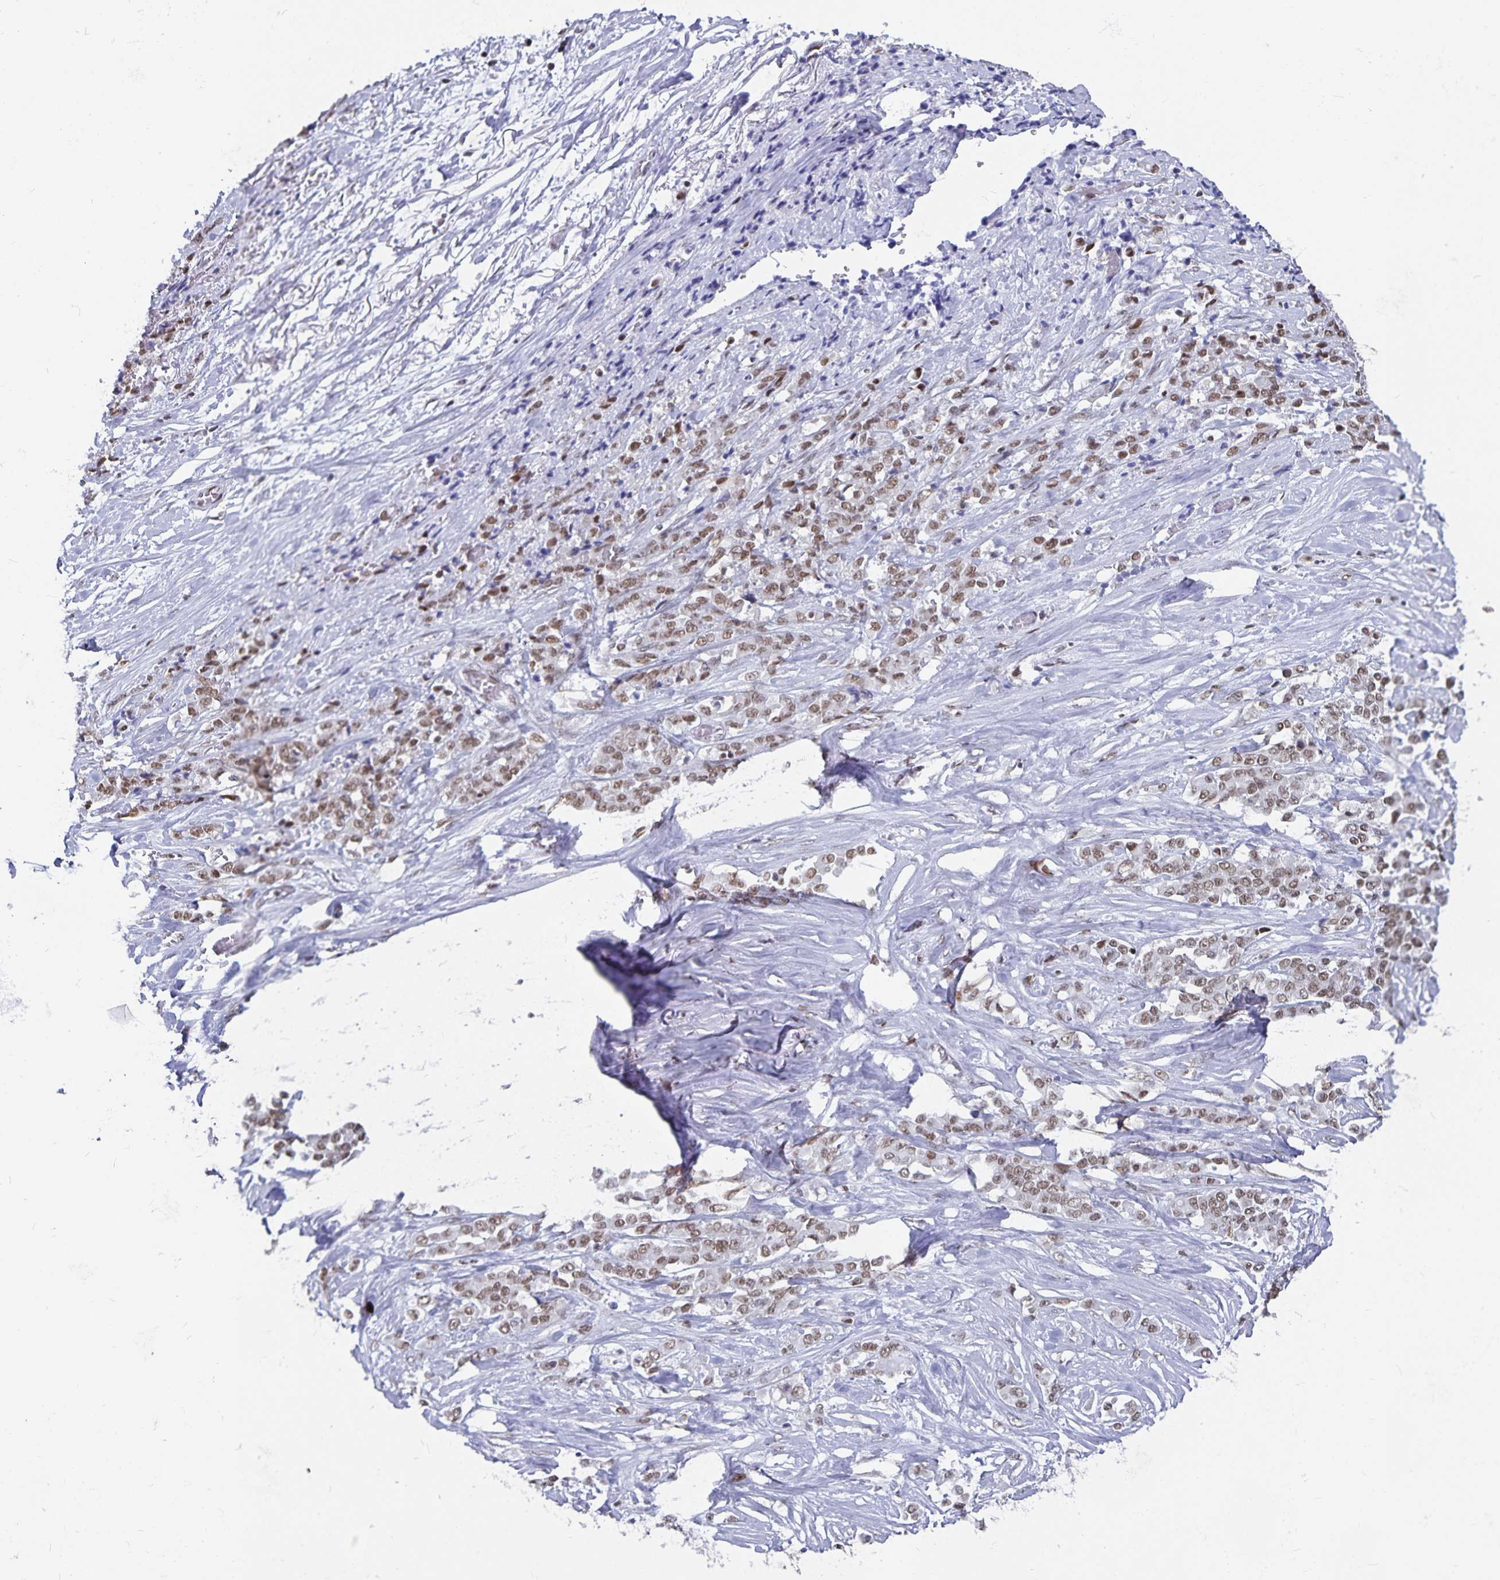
{"staining": {"intensity": "moderate", "quantity": ">75%", "location": "nuclear"}, "tissue": "stomach cancer", "cell_type": "Tumor cells", "image_type": "cancer", "snomed": [{"axis": "morphology", "description": "Adenocarcinoma, NOS"}, {"axis": "topography", "description": "Stomach"}], "caption": "Stomach adenocarcinoma stained for a protein (brown) shows moderate nuclear positive expression in about >75% of tumor cells.", "gene": "PBX2", "patient": {"sex": "female", "age": 76}}